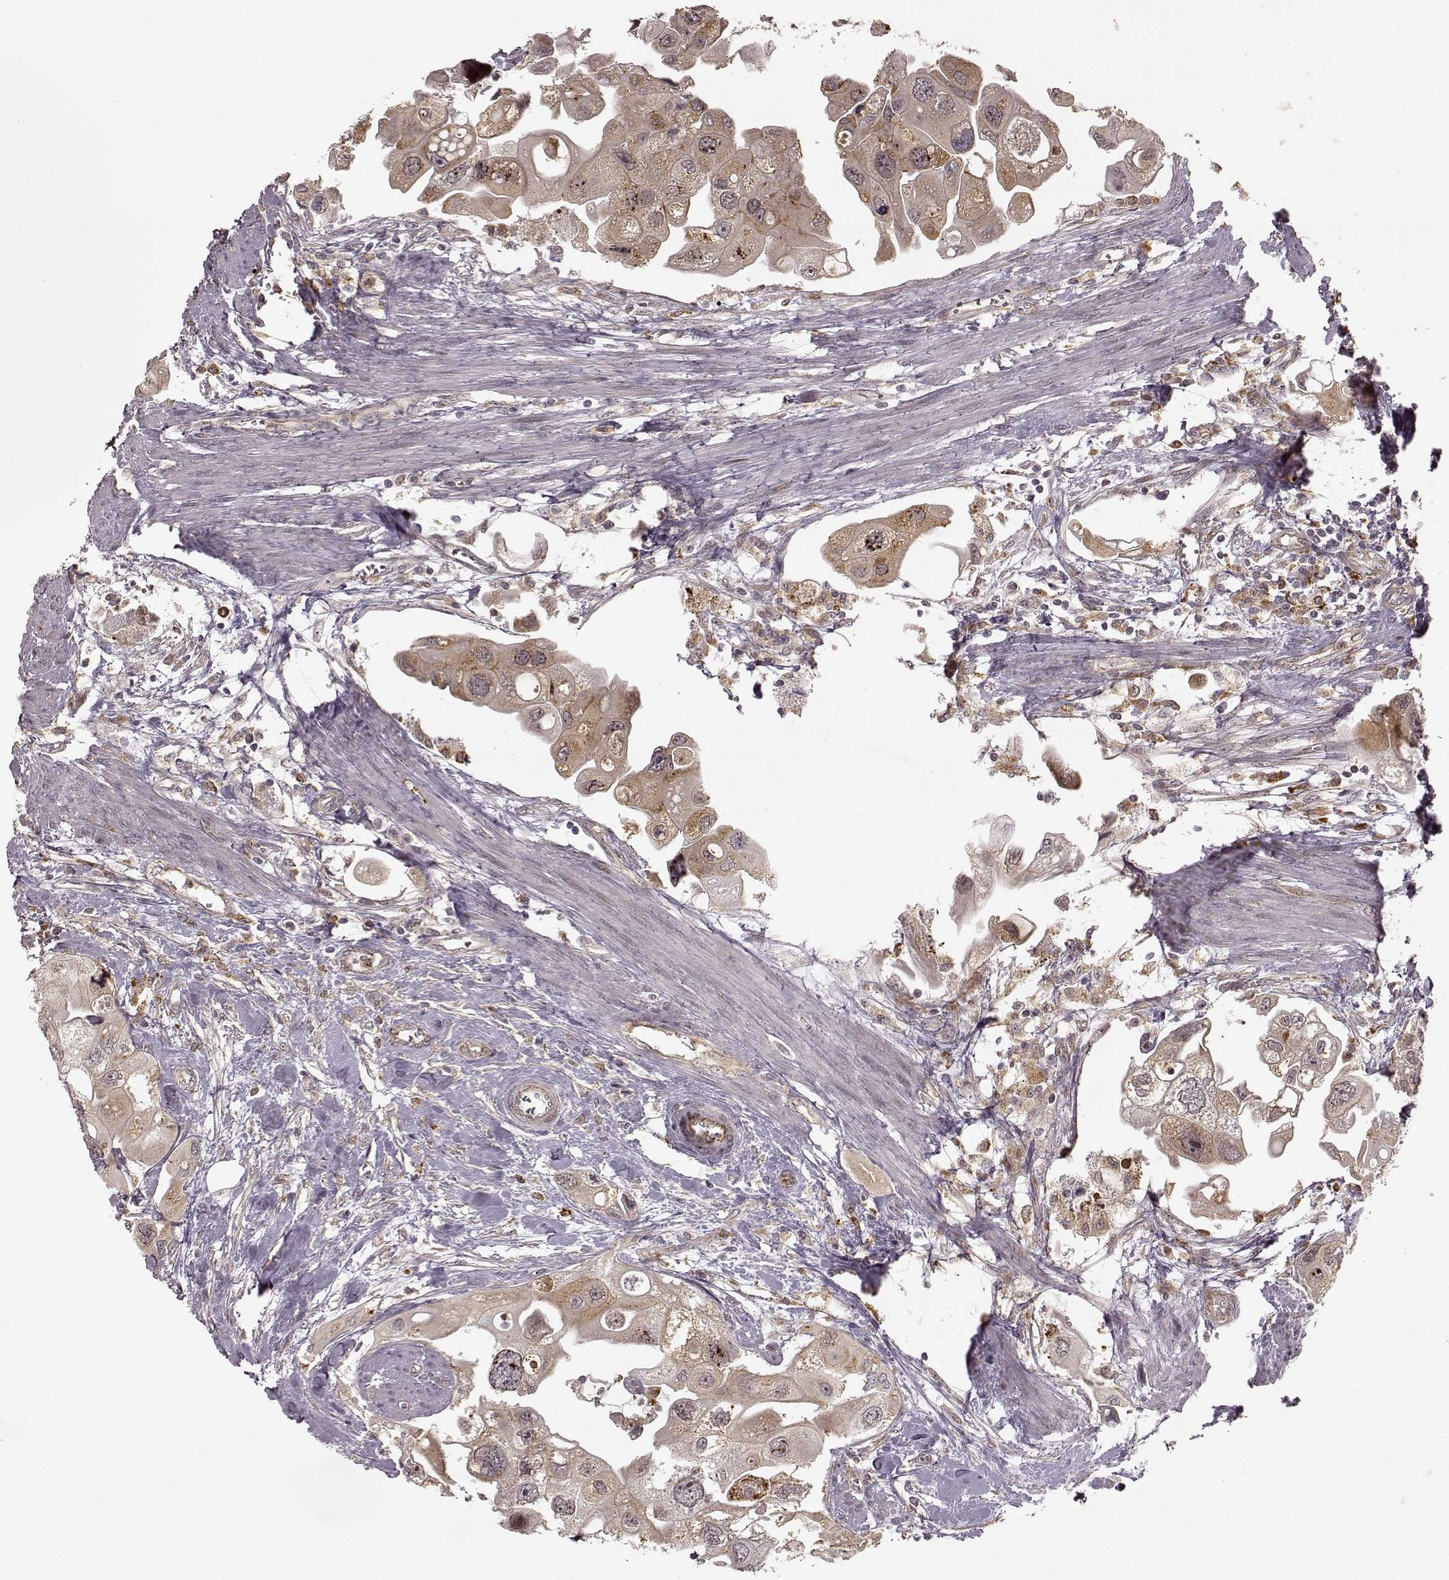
{"staining": {"intensity": "weak", "quantity": ">75%", "location": "cytoplasmic/membranous"}, "tissue": "urothelial cancer", "cell_type": "Tumor cells", "image_type": "cancer", "snomed": [{"axis": "morphology", "description": "Urothelial carcinoma, High grade"}, {"axis": "topography", "description": "Urinary bladder"}], "caption": "The immunohistochemical stain highlights weak cytoplasmic/membranous staining in tumor cells of urothelial carcinoma (high-grade) tissue.", "gene": "SLC12A9", "patient": {"sex": "male", "age": 59}}